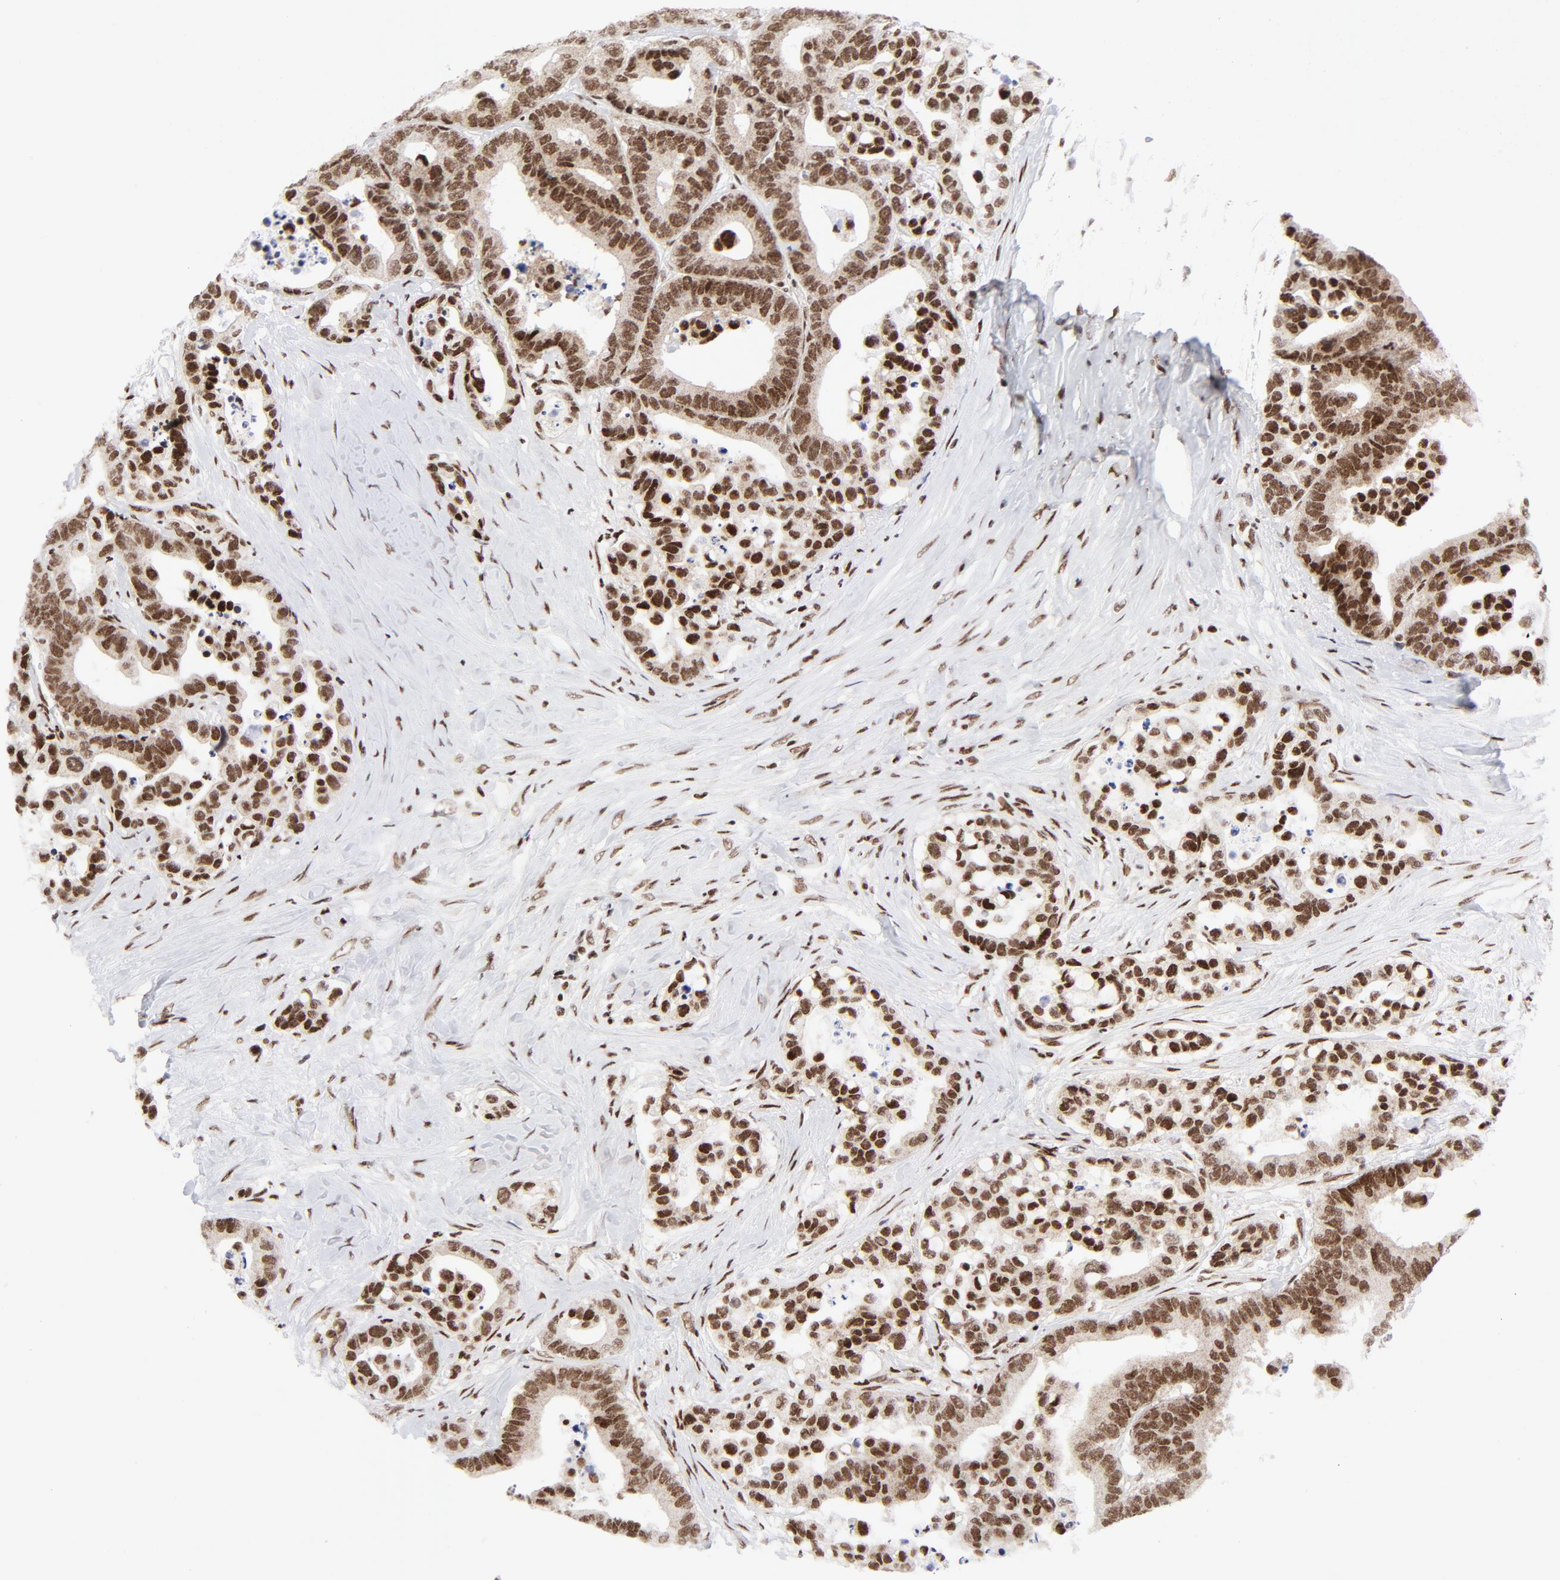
{"staining": {"intensity": "strong", "quantity": ">75%", "location": "nuclear"}, "tissue": "colorectal cancer", "cell_type": "Tumor cells", "image_type": "cancer", "snomed": [{"axis": "morphology", "description": "Adenocarcinoma, NOS"}, {"axis": "topography", "description": "Colon"}], "caption": "Protein expression analysis of human colorectal adenocarcinoma reveals strong nuclear expression in about >75% of tumor cells.", "gene": "NFYB", "patient": {"sex": "male", "age": 82}}